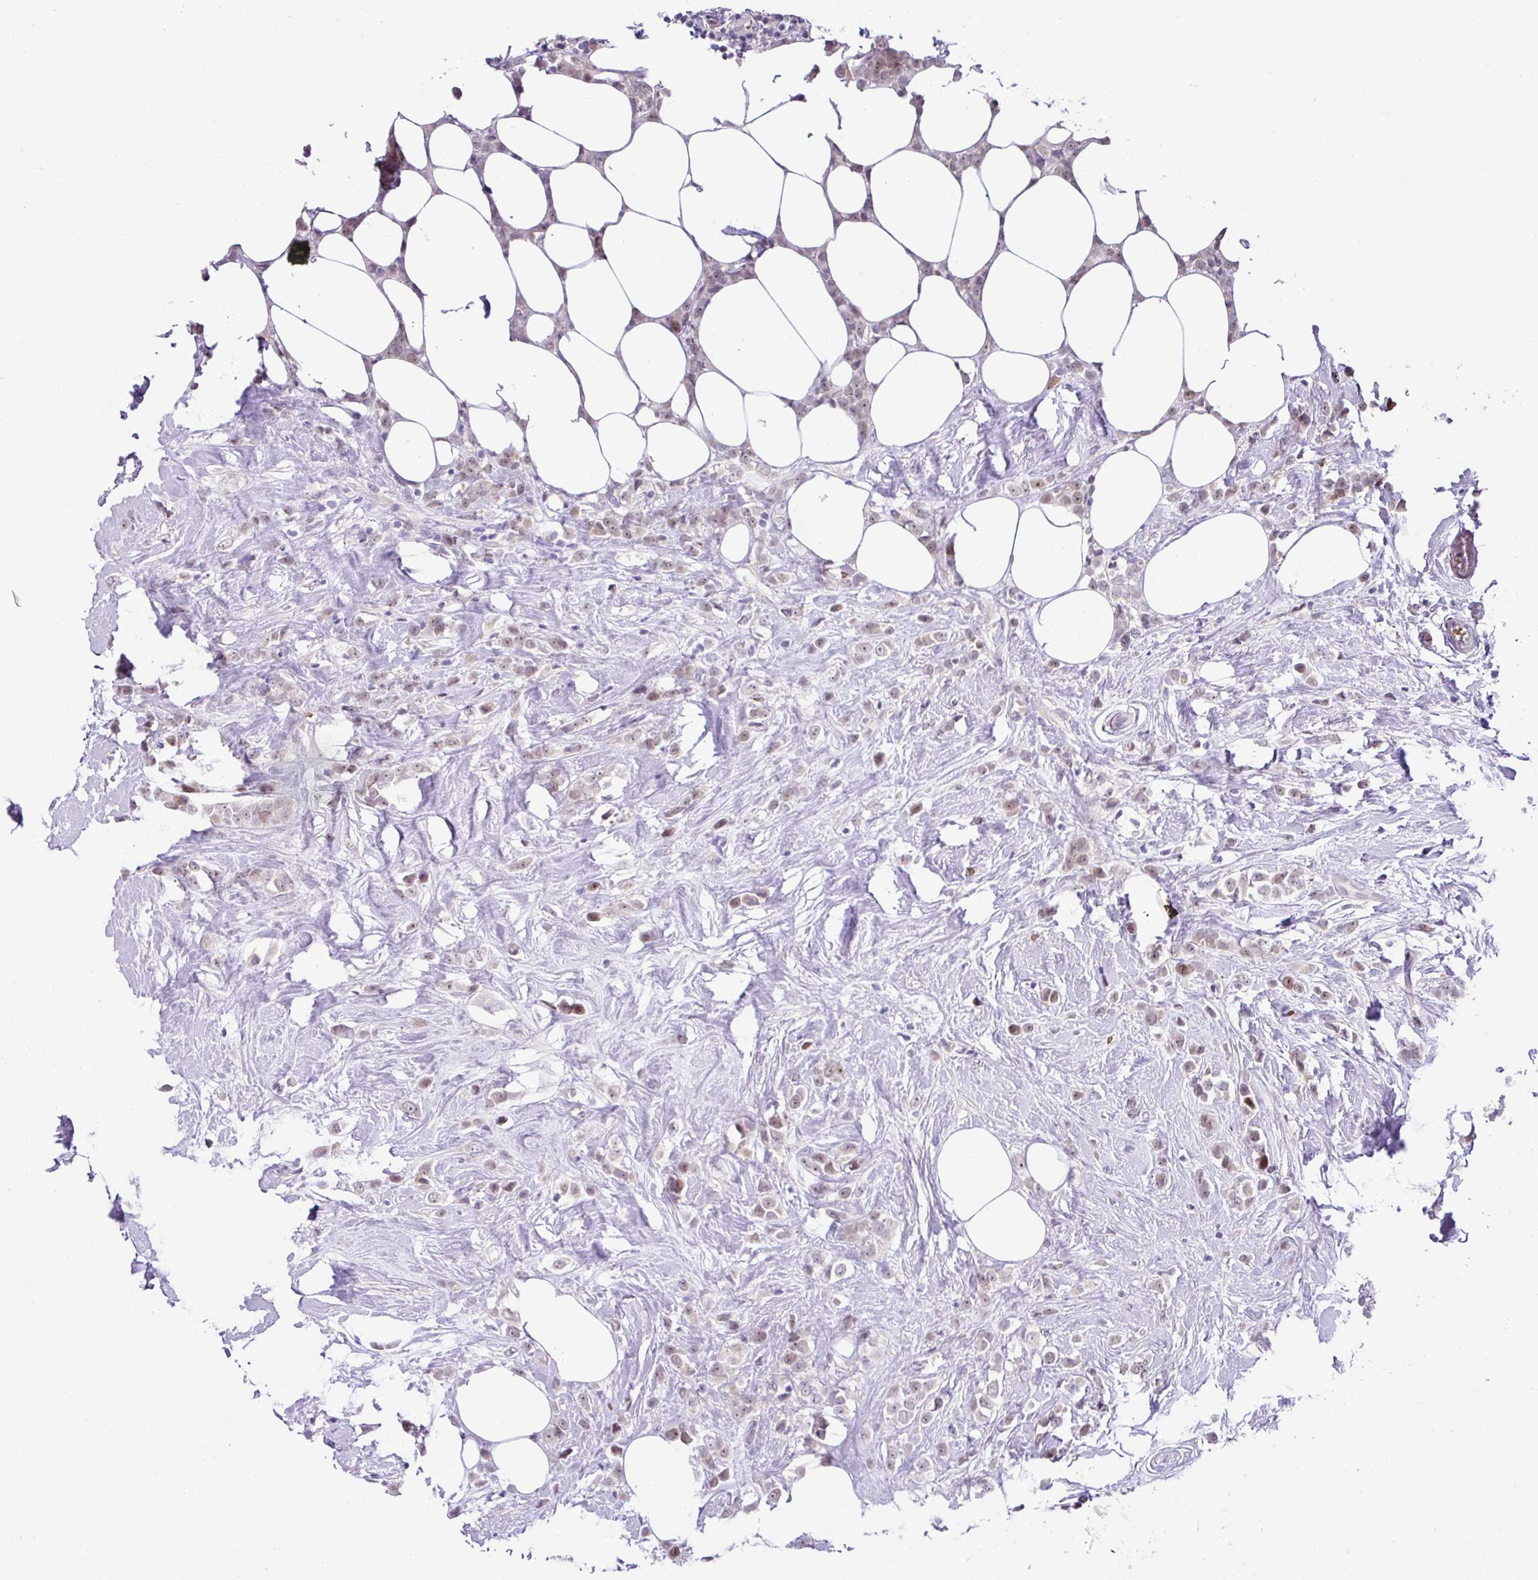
{"staining": {"intensity": "moderate", "quantity": "25%-75%", "location": "nuclear"}, "tissue": "breast cancer", "cell_type": "Tumor cells", "image_type": "cancer", "snomed": [{"axis": "morphology", "description": "Duct carcinoma"}, {"axis": "topography", "description": "Breast"}], "caption": "A photomicrograph of human breast infiltrating ductal carcinoma stained for a protein displays moderate nuclear brown staining in tumor cells.", "gene": "PARP2", "patient": {"sex": "female", "age": 80}}